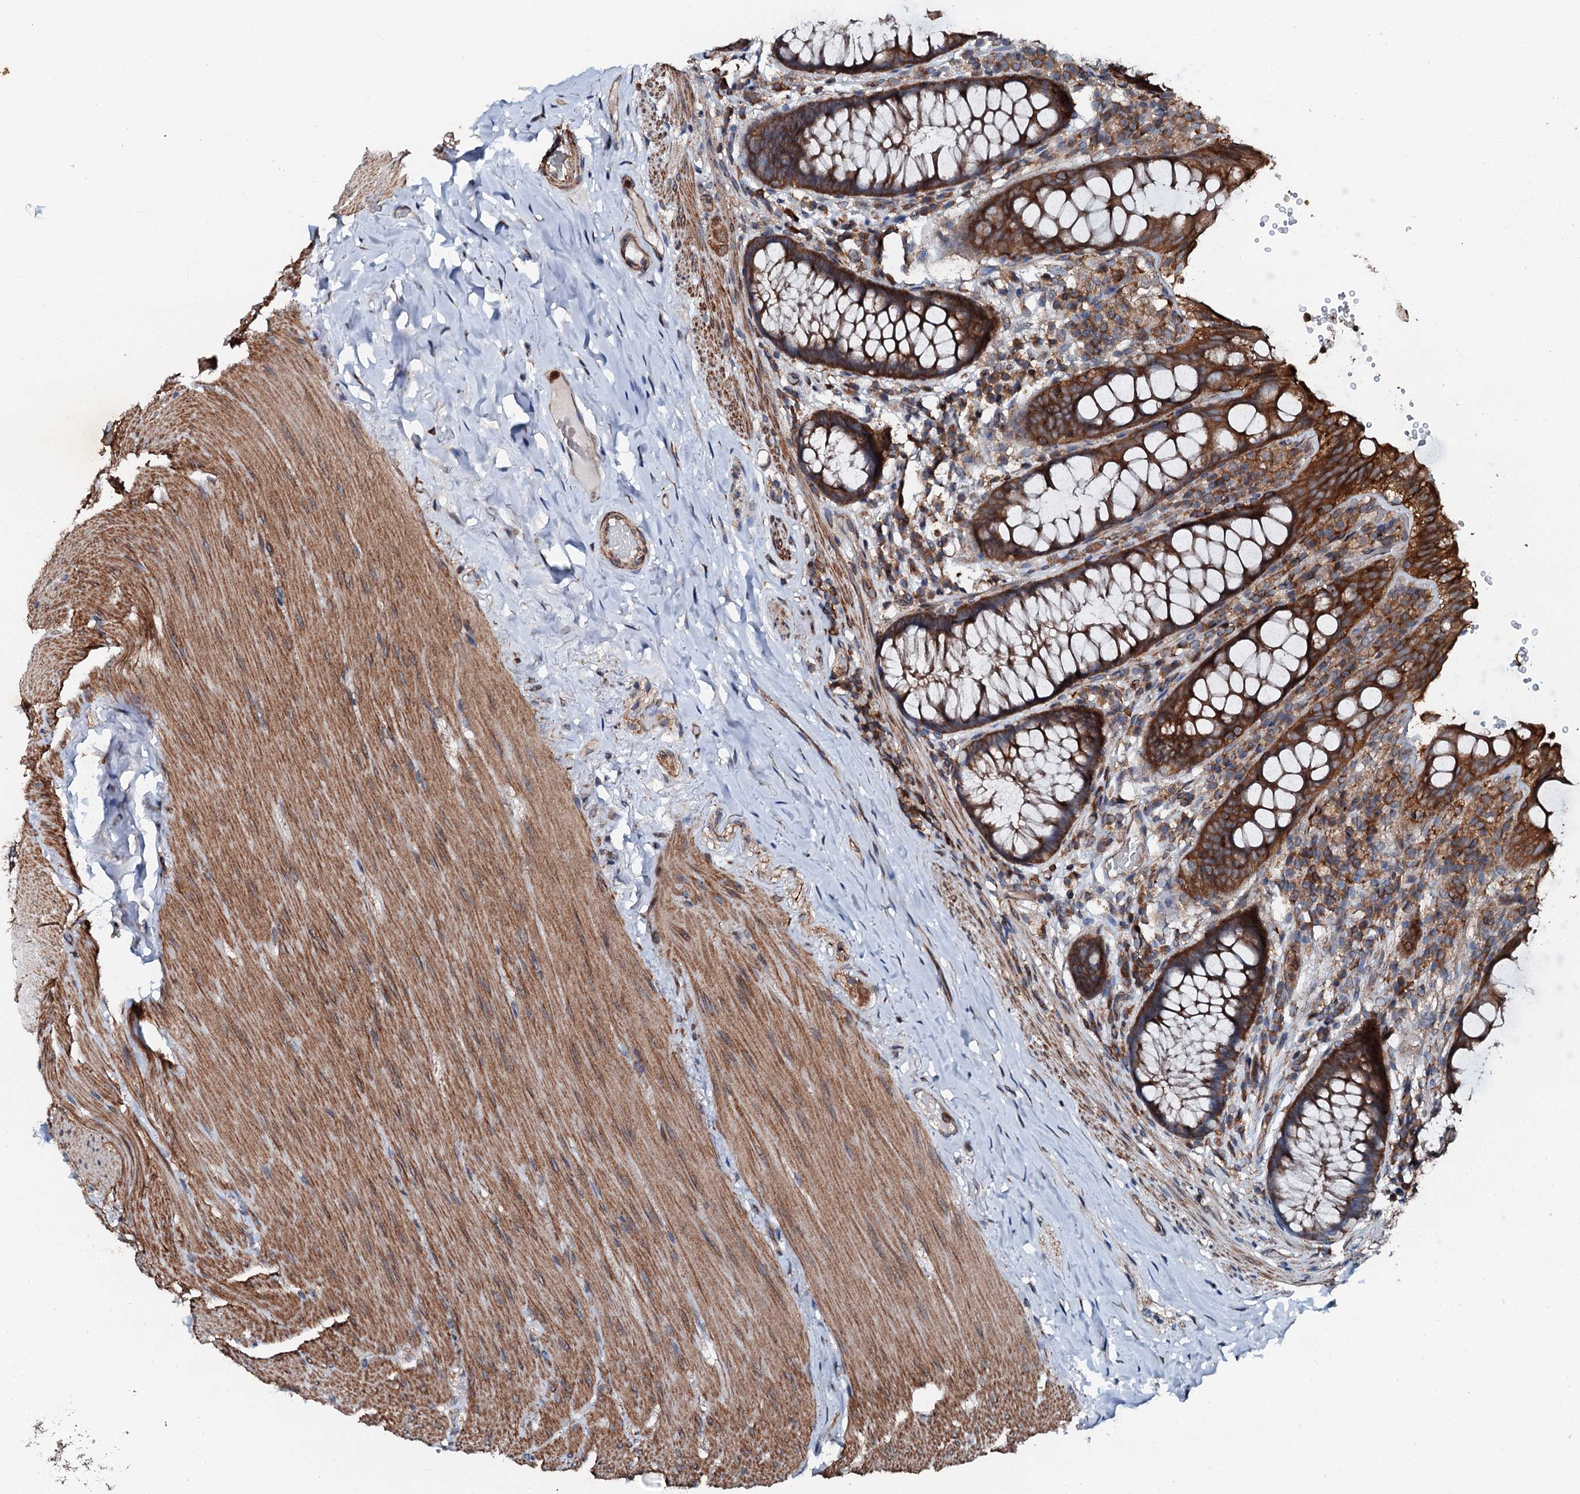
{"staining": {"intensity": "strong", "quantity": ">75%", "location": "cytoplasmic/membranous"}, "tissue": "rectum", "cell_type": "Glandular cells", "image_type": "normal", "snomed": [{"axis": "morphology", "description": "Normal tissue, NOS"}, {"axis": "topography", "description": "Rectum"}], "caption": "Glandular cells demonstrate high levels of strong cytoplasmic/membranous expression in about >75% of cells in normal human rectum.", "gene": "EDC4", "patient": {"sex": "male", "age": 83}}